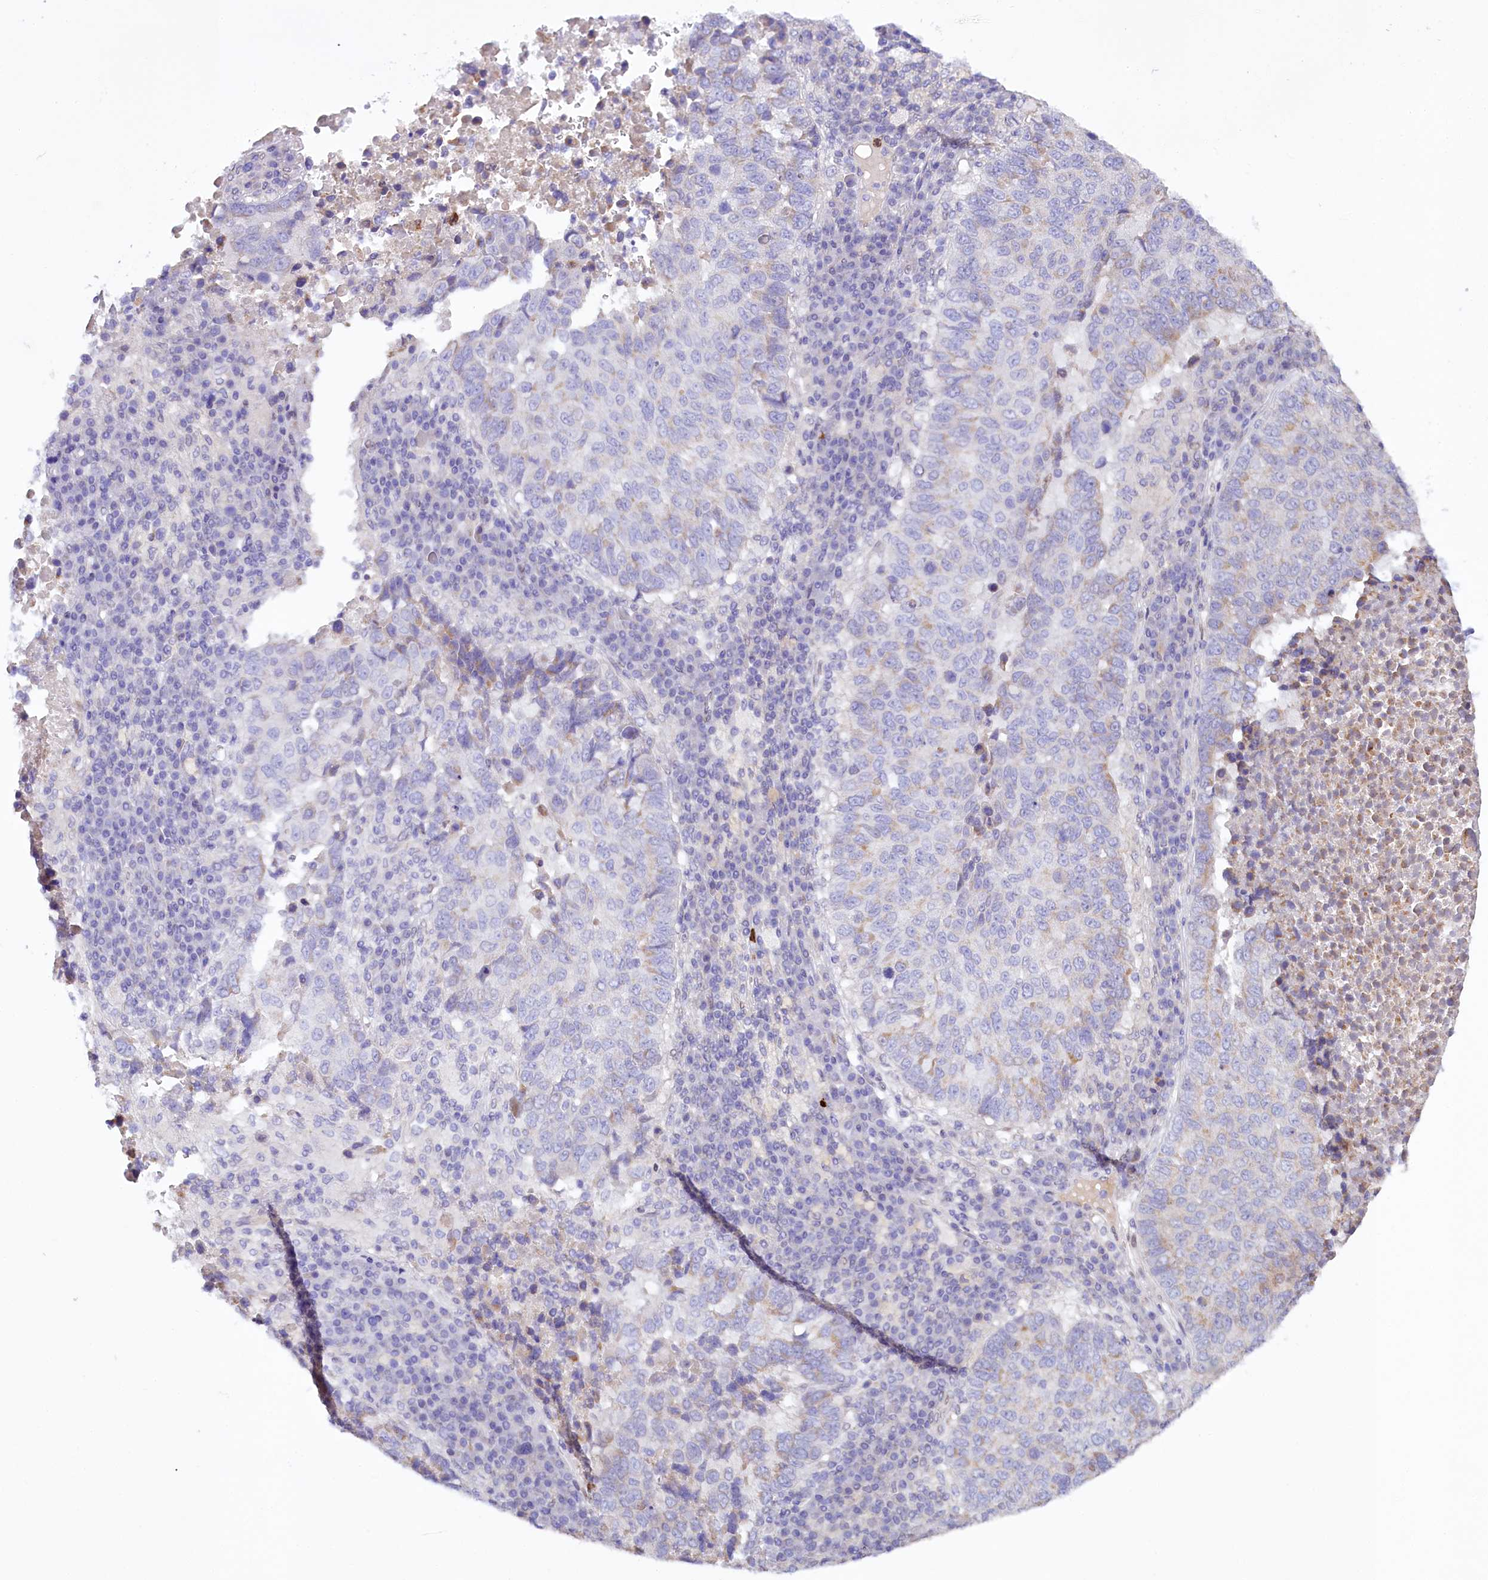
{"staining": {"intensity": "negative", "quantity": "none", "location": "none"}, "tissue": "lung cancer", "cell_type": "Tumor cells", "image_type": "cancer", "snomed": [{"axis": "morphology", "description": "Squamous cell carcinoma, NOS"}, {"axis": "topography", "description": "Lung"}], "caption": "There is no significant expression in tumor cells of lung cancer.", "gene": "ZNF226", "patient": {"sex": "male", "age": 73}}